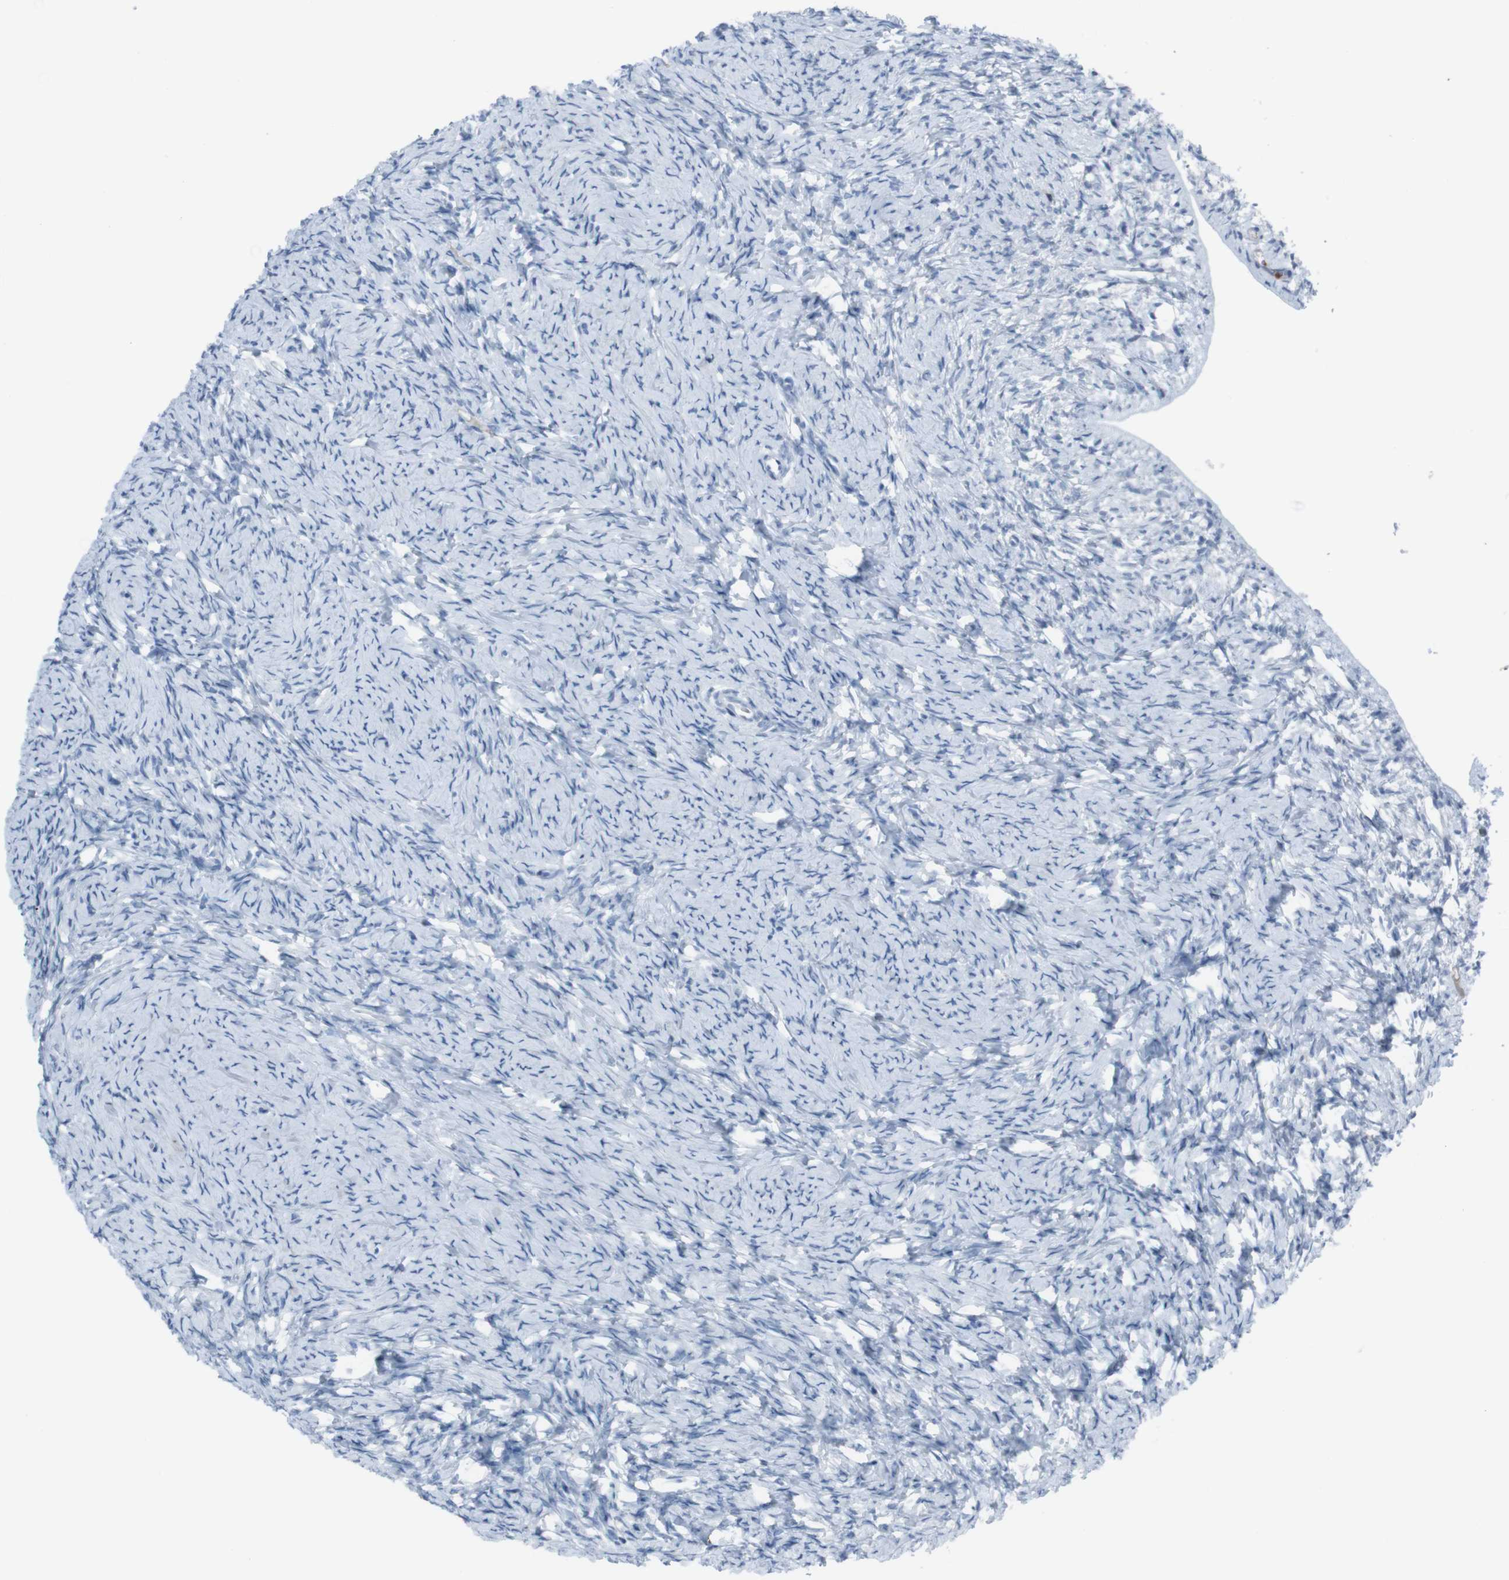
{"staining": {"intensity": "negative", "quantity": "none", "location": "none"}, "tissue": "ovary", "cell_type": "Ovarian stroma cells", "image_type": "normal", "snomed": [{"axis": "morphology", "description": "Normal tissue, NOS"}, {"axis": "topography", "description": "Ovary"}], "caption": "Image shows no significant protein expression in ovarian stroma cells of normal ovary. (DAB (3,3'-diaminobenzidine) immunohistochemistry (IHC) visualized using brightfield microscopy, high magnification).", "gene": "ST6GAL1", "patient": {"sex": "female", "age": 33}}